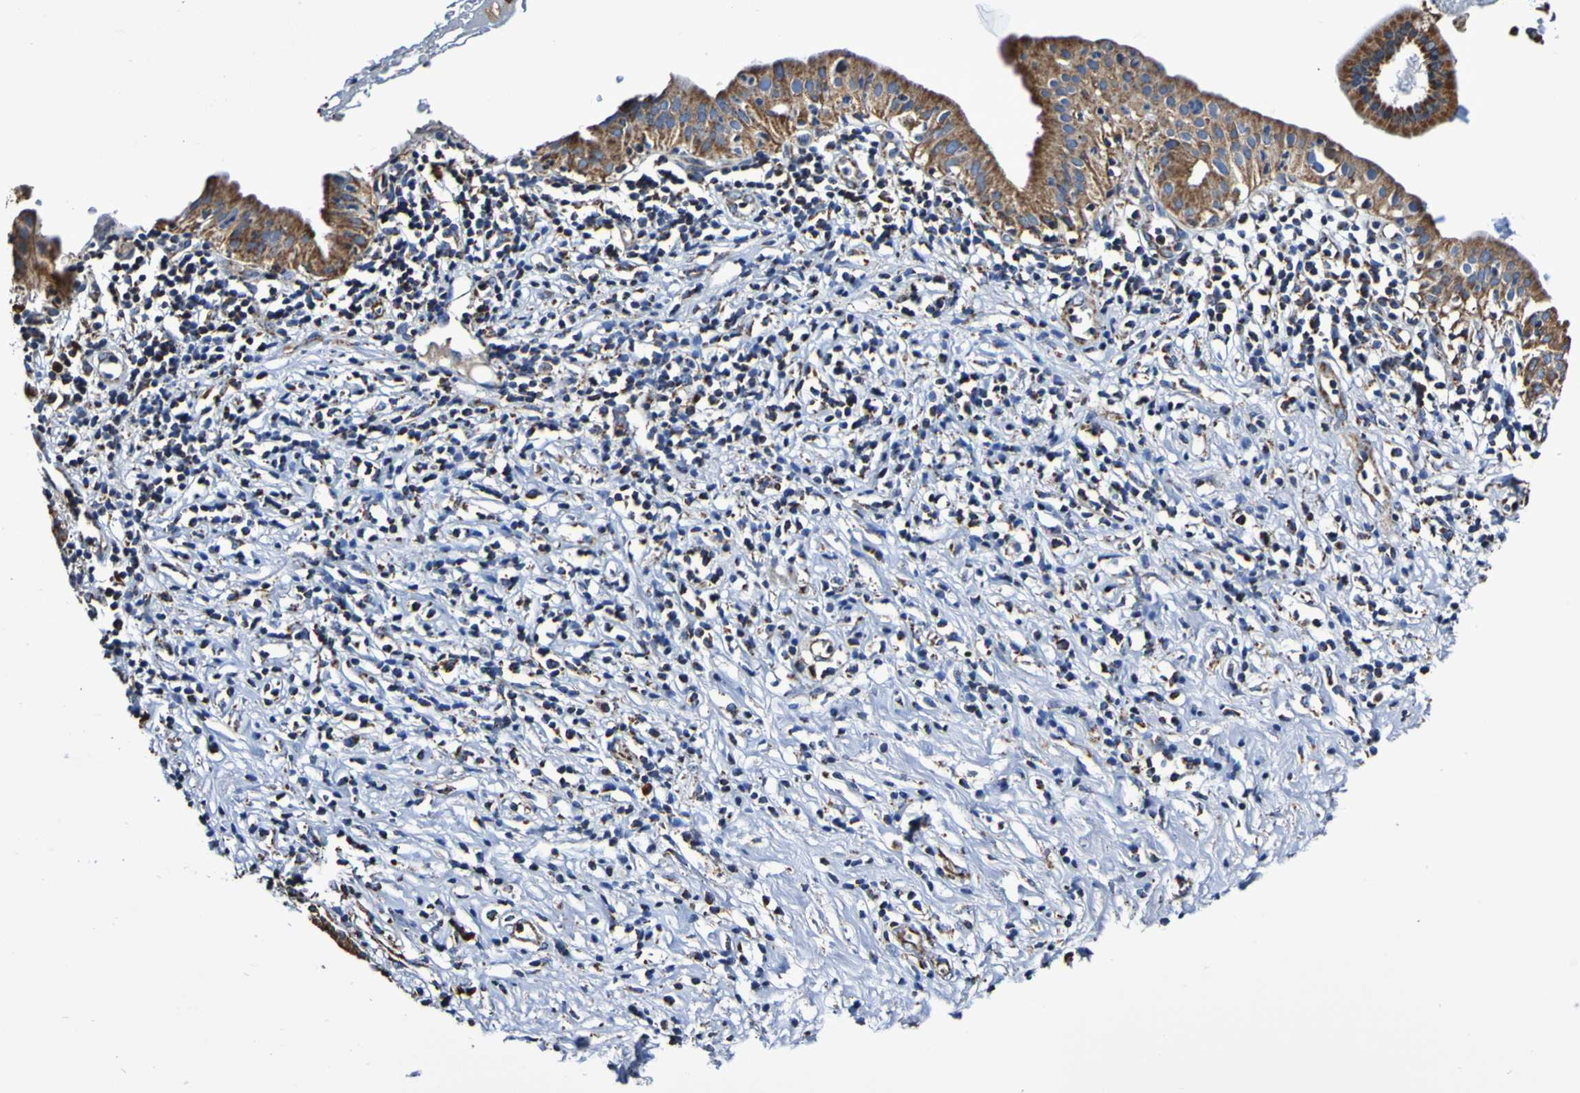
{"staining": {"intensity": "moderate", "quantity": ">75%", "location": "cytoplasmic/membranous"}, "tissue": "pancreatic cancer", "cell_type": "Tumor cells", "image_type": "cancer", "snomed": [{"axis": "morphology", "description": "Adenocarcinoma, NOS"}, {"axis": "morphology", "description": "Adenocarcinoma, metastatic, NOS"}, {"axis": "topography", "description": "Lymph node"}, {"axis": "topography", "description": "Pancreas"}, {"axis": "topography", "description": "Duodenum"}], "caption": "High-magnification brightfield microscopy of metastatic adenocarcinoma (pancreatic) stained with DAB (3,3'-diaminobenzidine) (brown) and counterstained with hematoxylin (blue). tumor cells exhibit moderate cytoplasmic/membranous positivity is identified in about>75% of cells.", "gene": "IL18R1", "patient": {"sex": "female", "age": 64}}